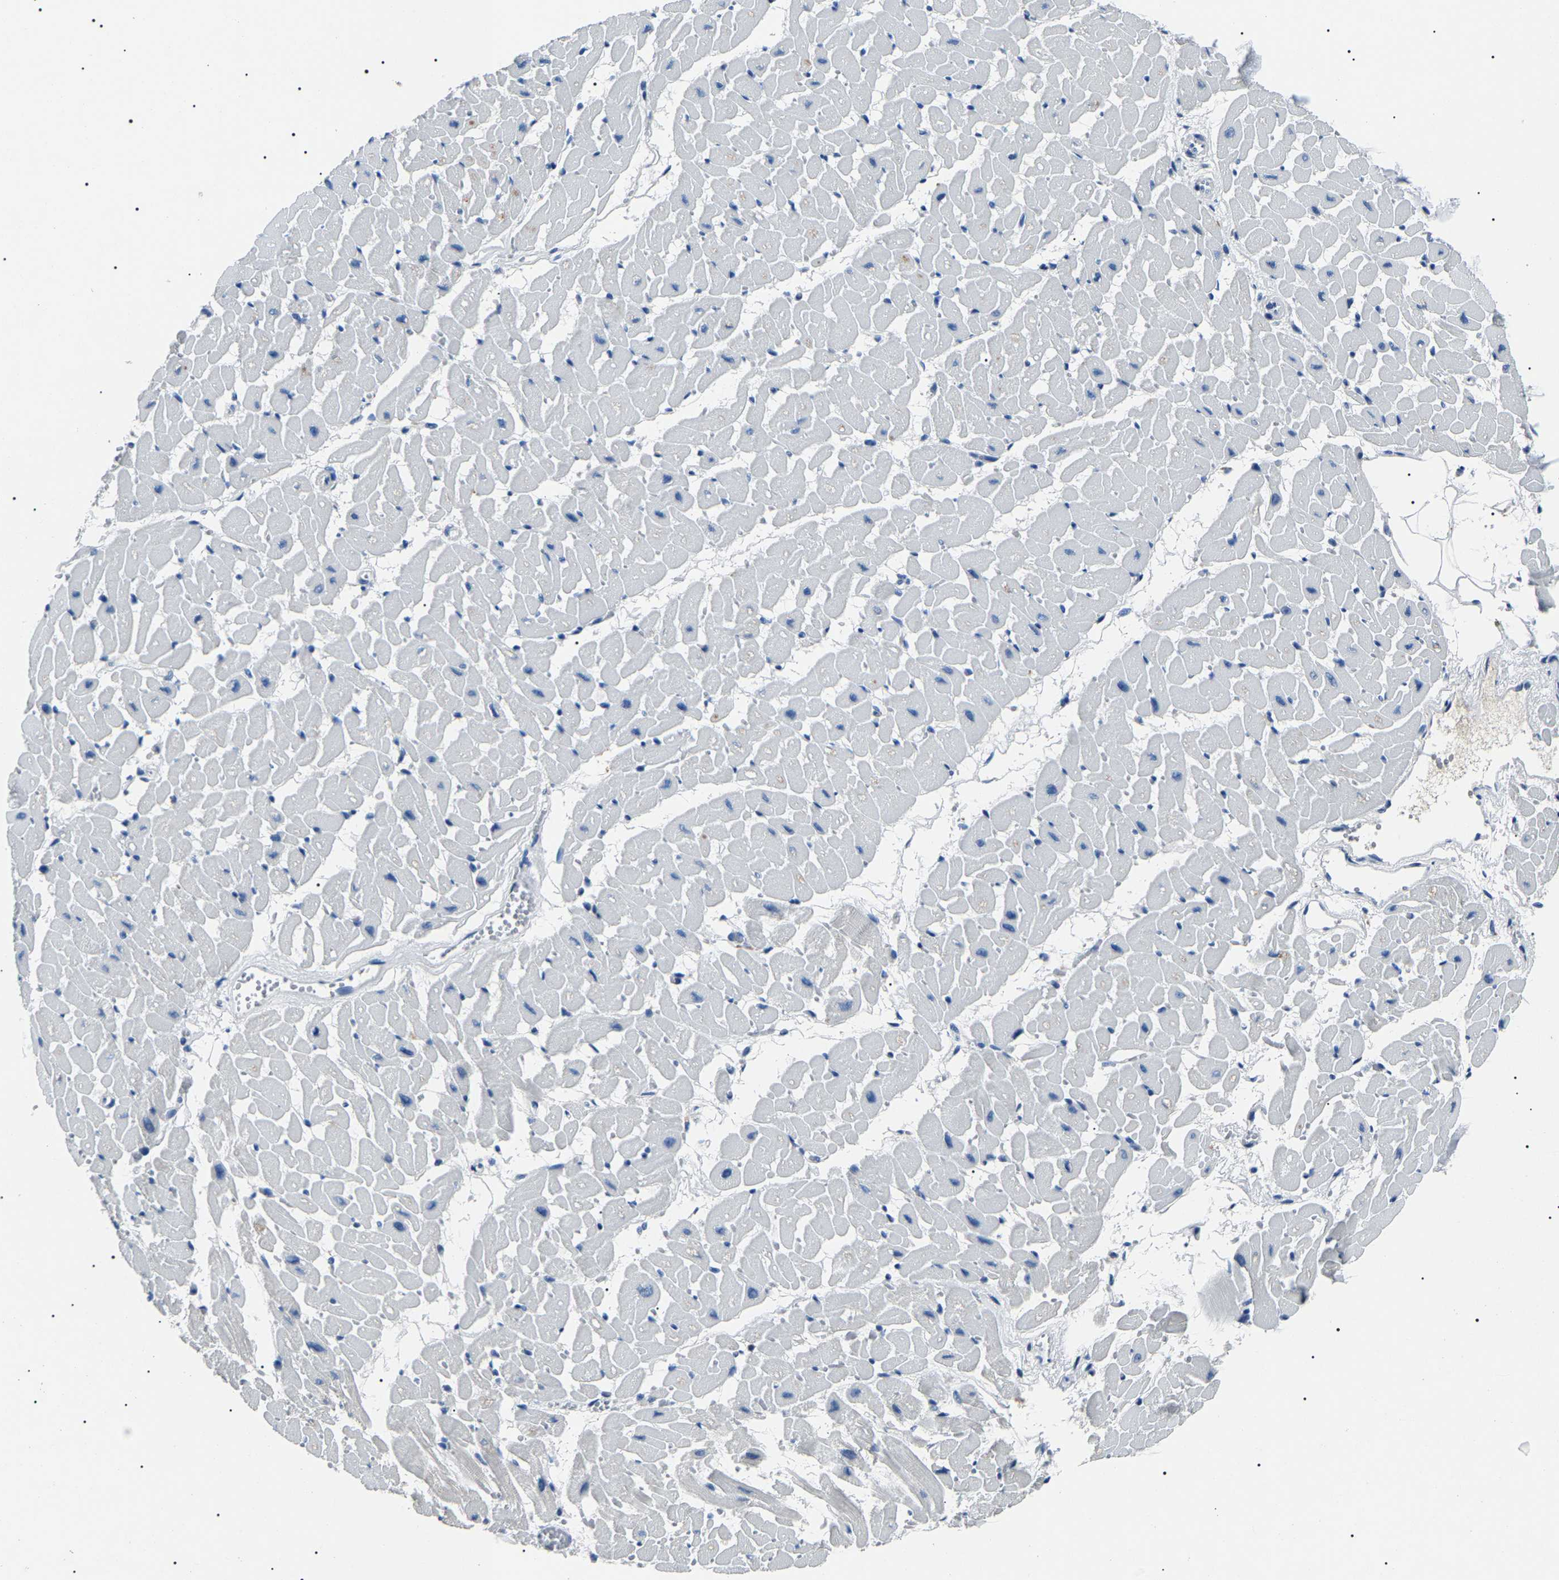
{"staining": {"intensity": "negative", "quantity": "none", "location": "none"}, "tissue": "heart muscle", "cell_type": "Cardiomyocytes", "image_type": "normal", "snomed": [{"axis": "morphology", "description": "Normal tissue, NOS"}, {"axis": "topography", "description": "Heart"}], "caption": "Immunohistochemistry micrograph of unremarkable heart muscle: heart muscle stained with DAB reveals no significant protein expression in cardiomyocytes.", "gene": "KLK15", "patient": {"sex": "female", "age": 19}}